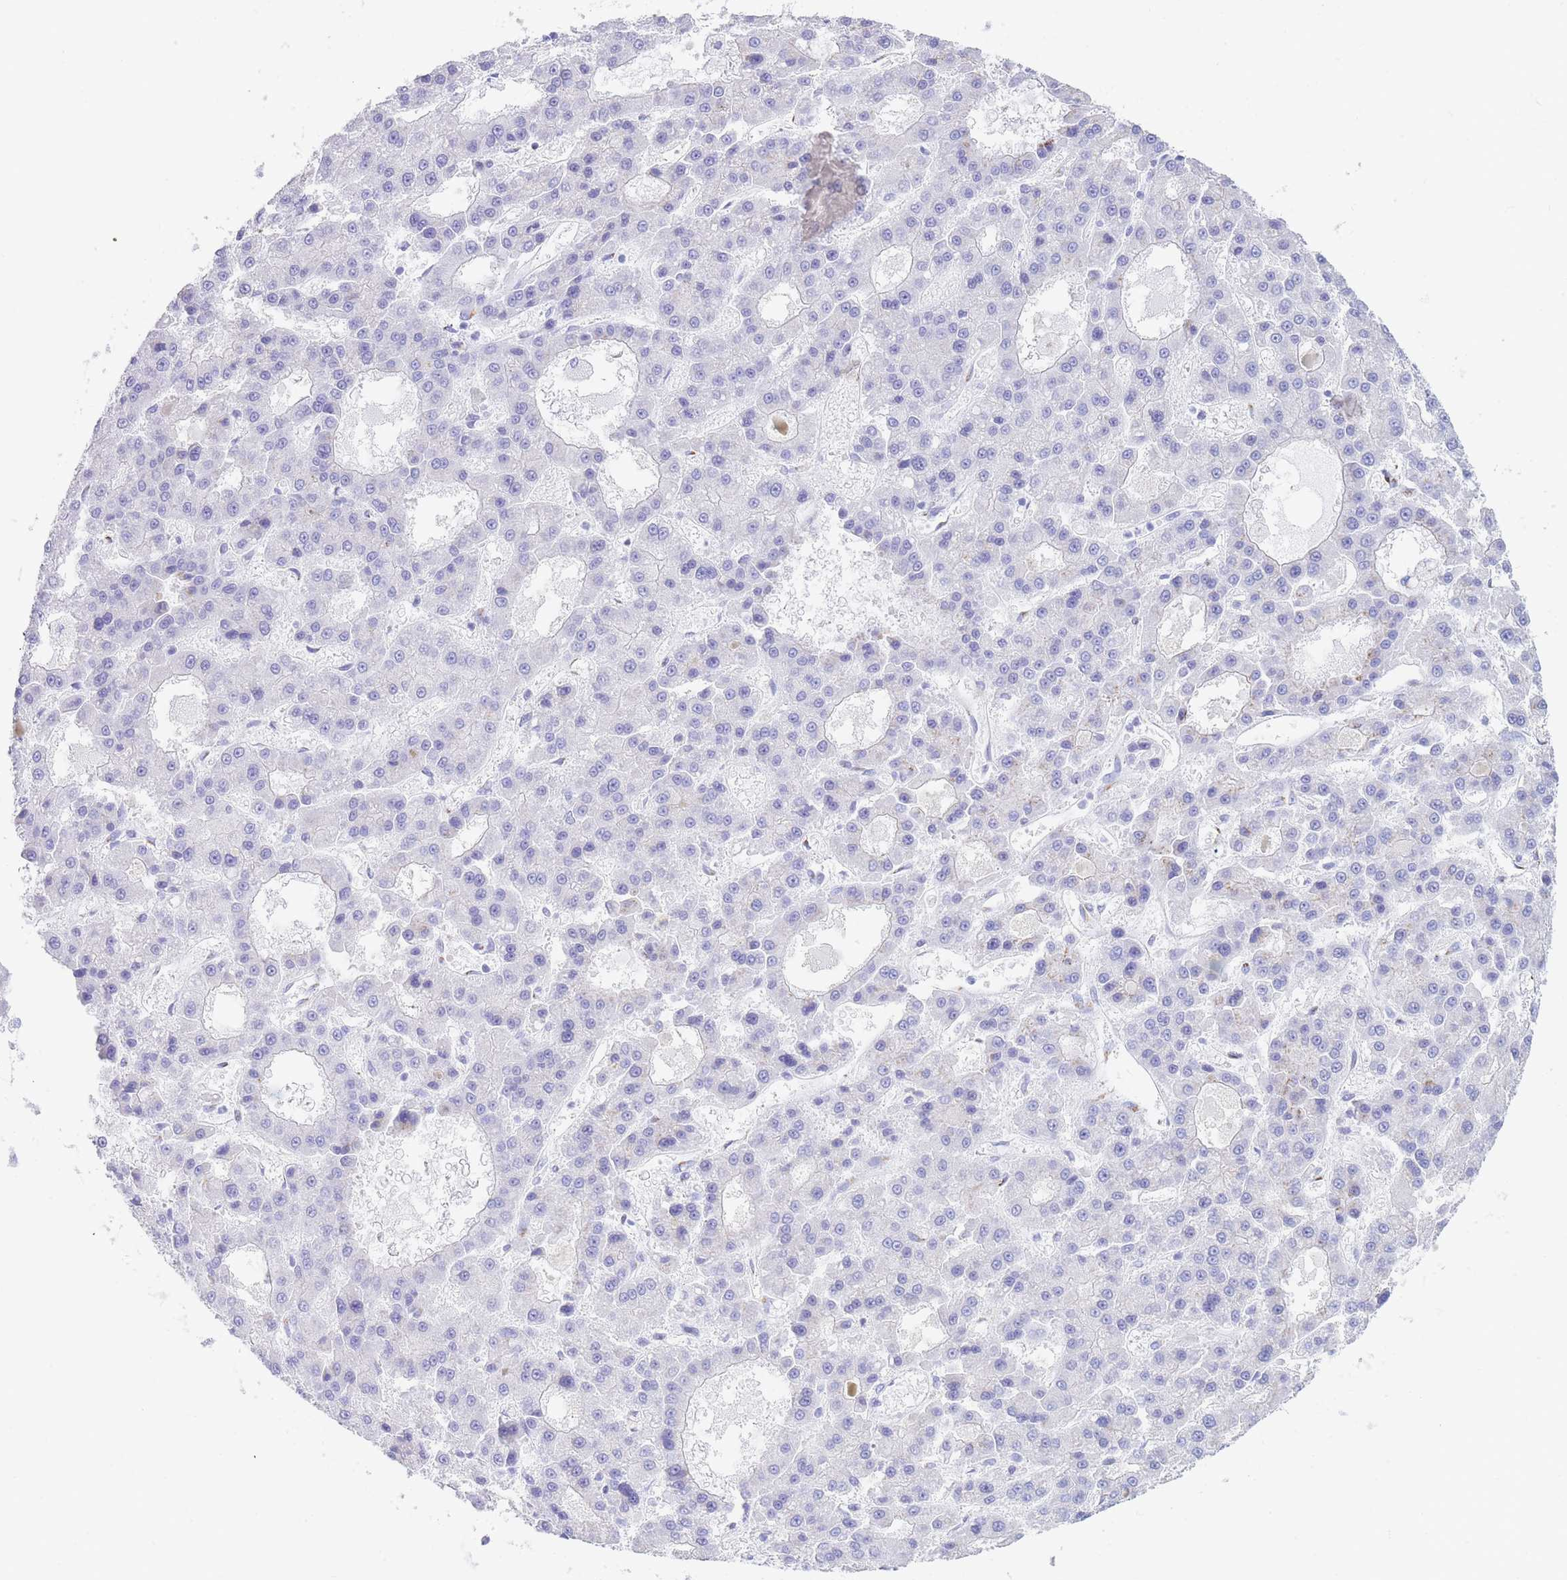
{"staining": {"intensity": "negative", "quantity": "none", "location": "none"}, "tissue": "liver cancer", "cell_type": "Tumor cells", "image_type": "cancer", "snomed": [{"axis": "morphology", "description": "Carcinoma, Hepatocellular, NOS"}, {"axis": "topography", "description": "Liver"}], "caption": "Tumor cells are negative for protein expression in human liver cancer. (Brightfield microscopy of DAB (3,3'-diaminobenzidine) immunohistochemistry at high magnification).", "gene": "FAM3C", "patient": {"sex": "male", "age": 70}}